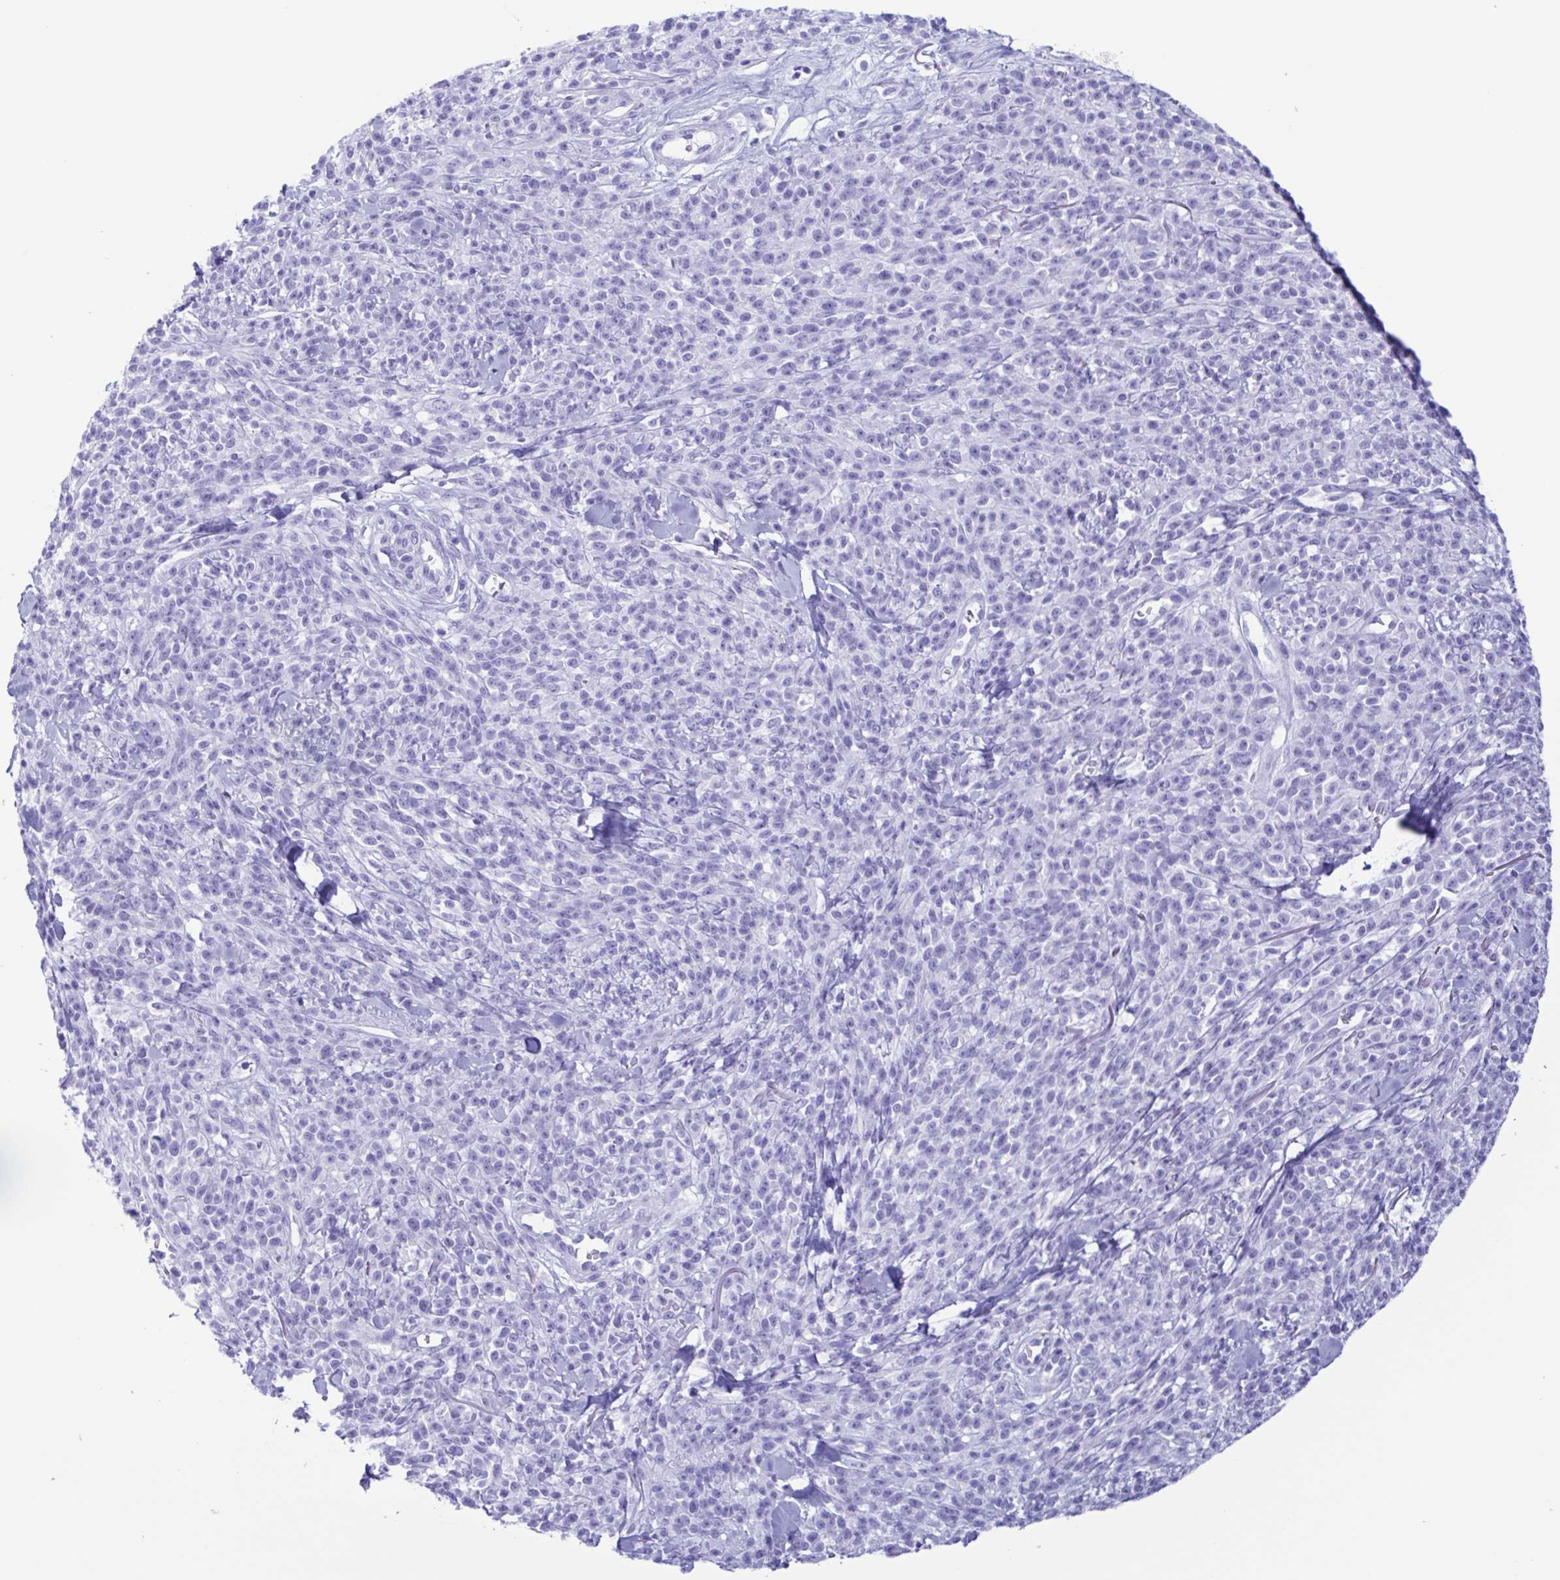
{"staining": {"intensity": "negative", "quantity": "none", "location": "none"}, "tissue": "melanoma", "cell_type": "Tumor cells", "image_type": "cancer", "snomed": [{"axis": "morphology", "description": "Malignant melanoma, NOS"}, {"axis": "topography", "description": "Skin"}, {"axis": "topography", "description": "Skin of trunk"}], "caption": "This is a photomicrograph of immunohistochemistry (IHC) staining of melanoma, which shows no positivity in tumor cells.", "gene": "TSPY2", "patient": {"sex": "male", "age": 74}}